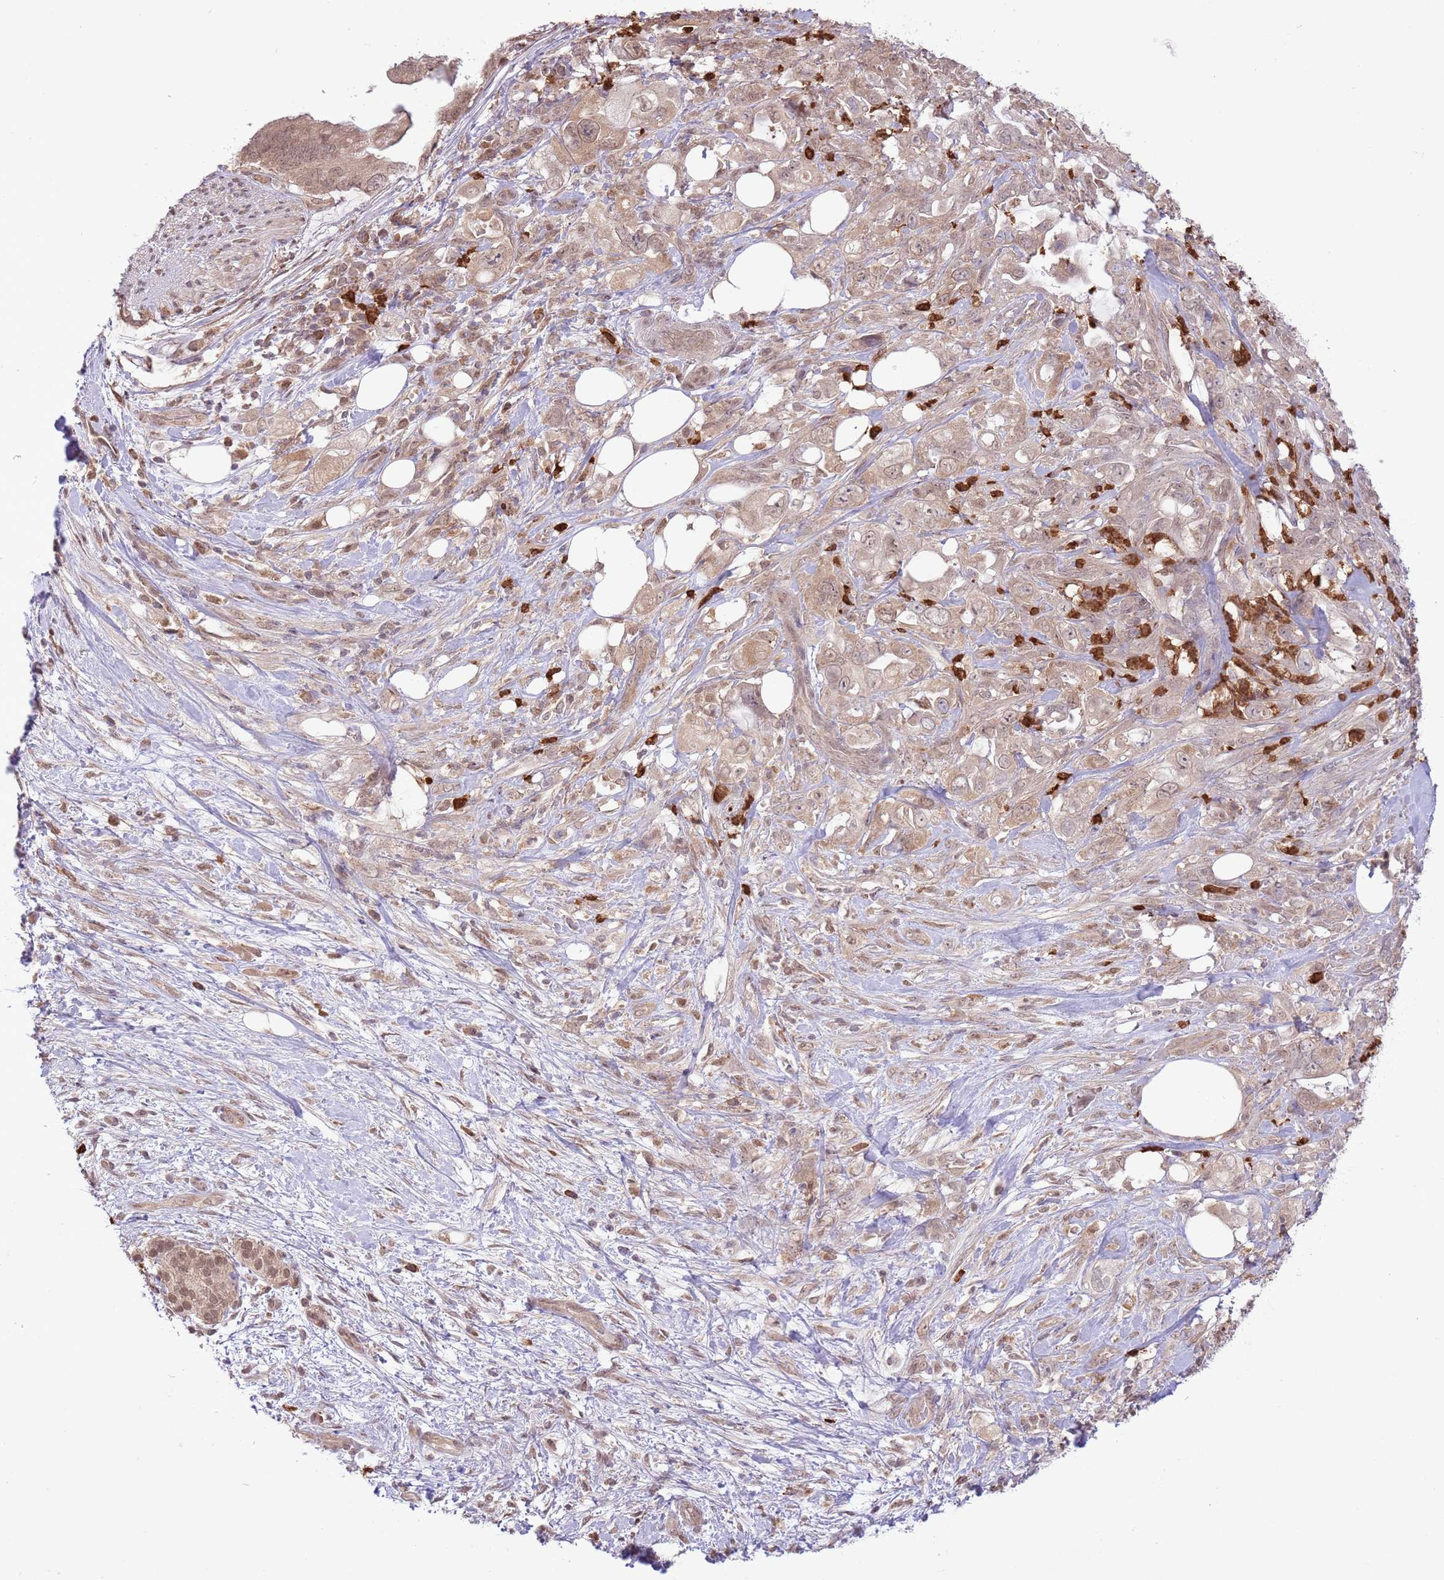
{"staining": {"intensity": "weak", "quantity": ">75%", "location": "cytoplasmic/membranous,nuclear"}, "tissue": "pancreatic cancer", "cell_type": "Tumor cells", "image_type": "cancer", "snomed": [{"axis": "morphology", "description": "Adenocarcinoma, NOS"}, {"axis": "topography", "description": "Pancreas"}], "caption": "Brown immunohistochemical staining in human pancreatic adenocarcinoma exhibits weak cytoplasmic/membranous and nuclear staining in approximately >75% of tumor cells. The staining is performed using DAB (3,3'-diaminobenzidine) brown chromogen to label protein expression. The nuclei are counter-stained blue using hematoxylin.", "gene": "AMIGO1", "patient": {"sex": "female", "age": 61}}